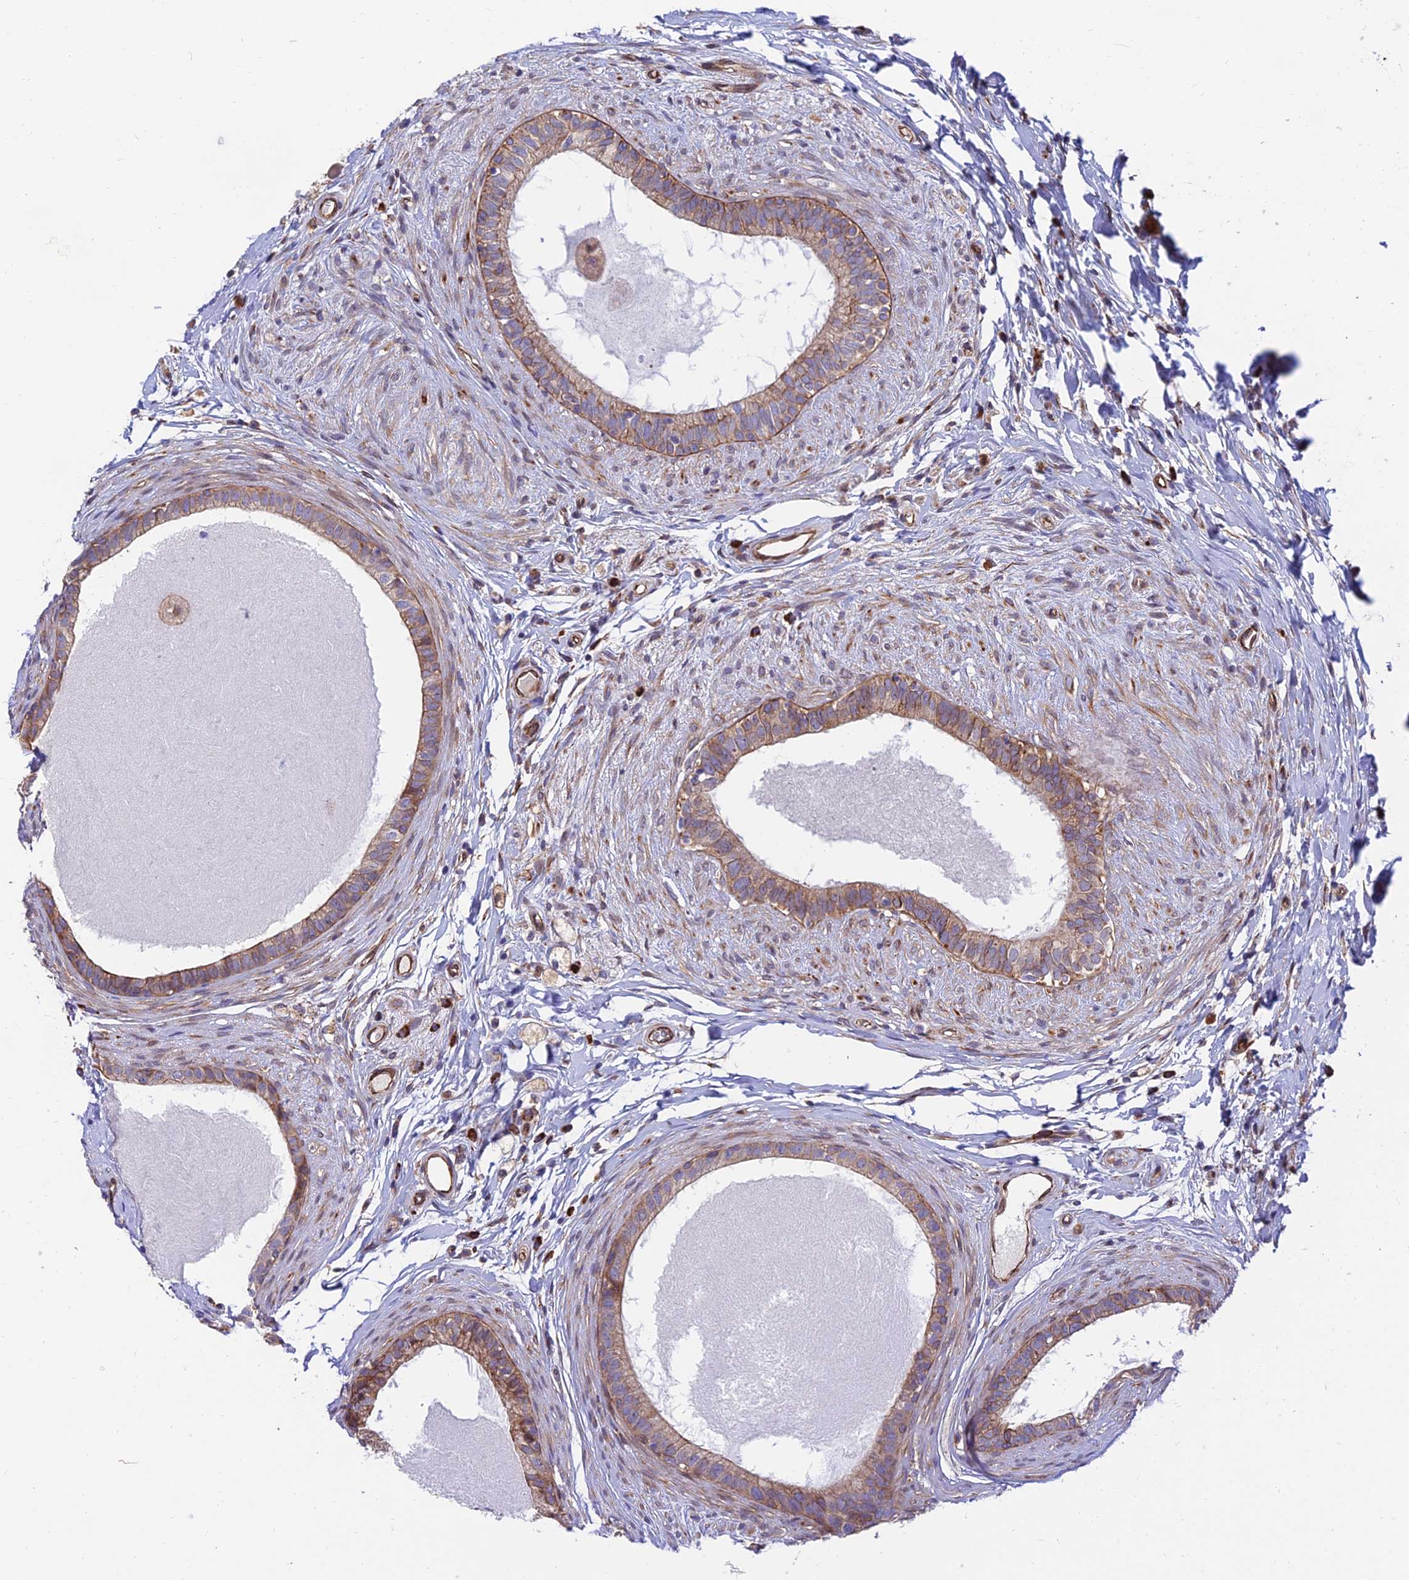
{"staining": {"intensity": "moderate", "quantity": "25%-75%", "location": "cytoplasmic/membranous"}, "tissue": "epididymis", "cell_type": "Glandular cells", "image_type": "normal", "snomed": [{"axis": "morphology", "description": "Normal tissue, NOS"}, {"axis": "topography", "description": "Epididymis"}], "caption": "Immunohistochemical staining of benign epididymis reveals 25%-75% levels of moderate cytoplasmic/membranous protein positivity in approximately 25%-75% of glandular cells. Immunohistochemistry (ihc) stains the protein of interest in brown and the nuclei are stained blue.", "gene": "EXOC3L4", "patient": {"sex": "male", "age": 80}}